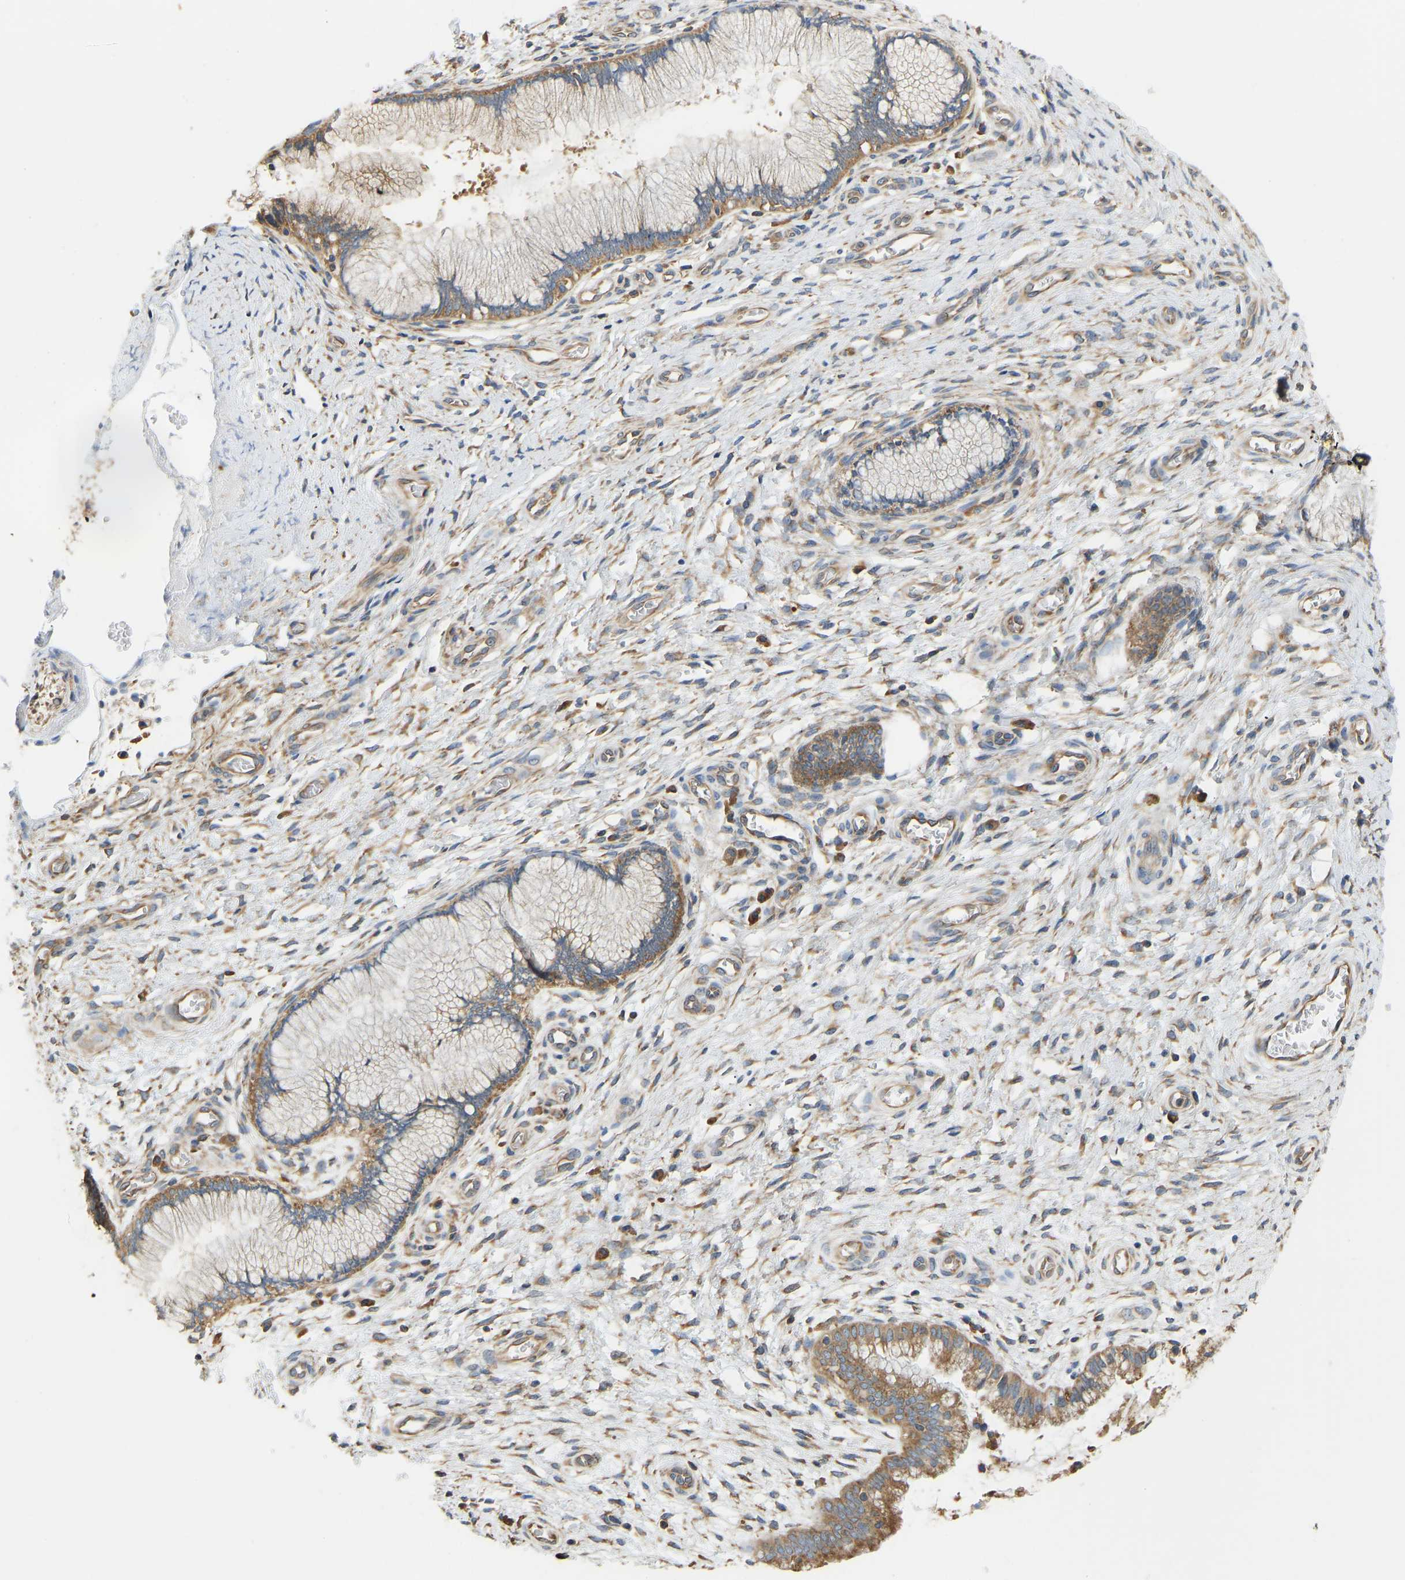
{"staining": {"intensity": "moderate", "quantity": ">75%", "location": "cytoplasmic/membranous"}, "tissue": "cervix", "cell_type": "Glandular cells", "image_type": "normal", "snomed": [{"axis": "morphology", "description": "Normal tissue, NOS"}, {"axis": "topography", "description": "Cervix"}], "caption": "DAB (3,3'-diaminobenzidine) immunohistochemical staining of benign human cervix displays moderate cytoplasmic/membranous protein expression in about >75% of glandular cells.", "gene": "RPS6KB2", "patient": {"sex": "female", "age": 55}}